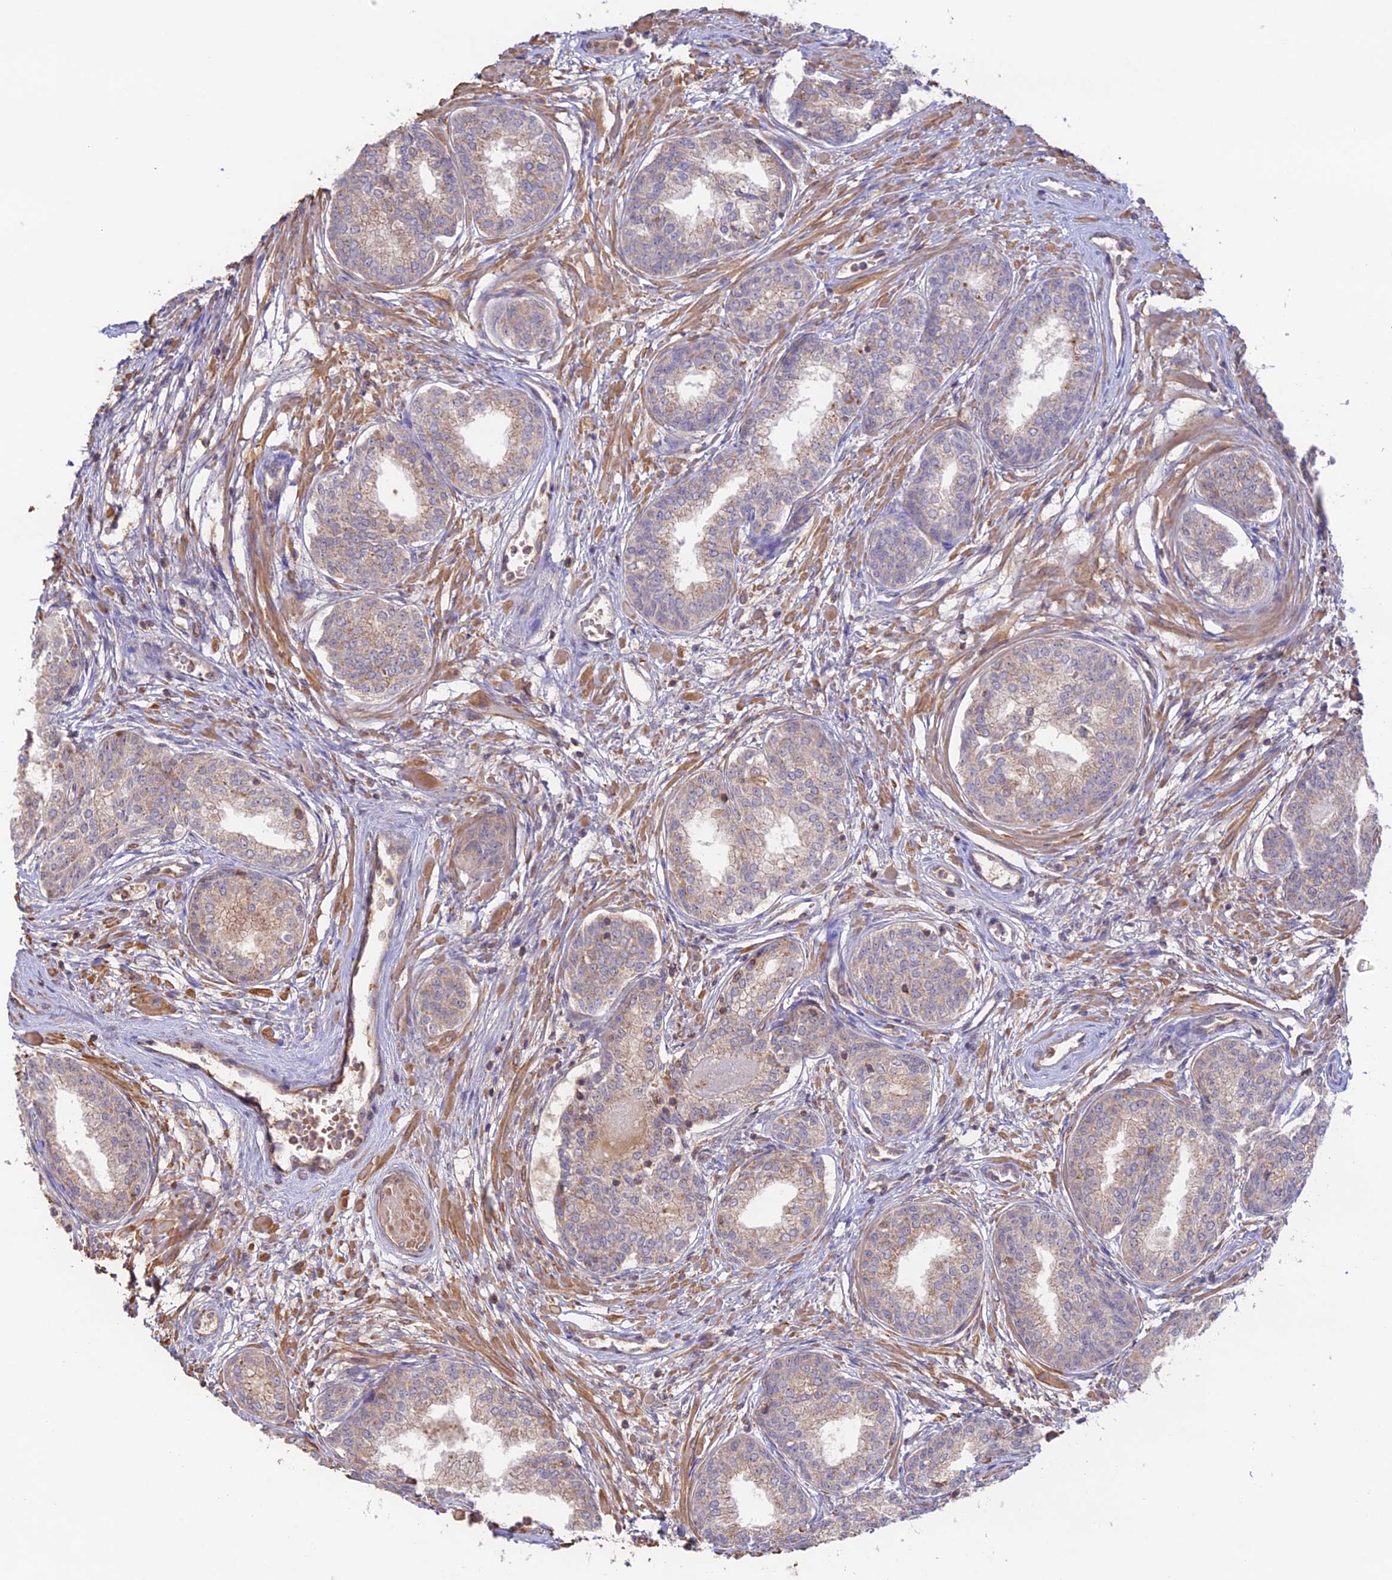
{"staining": {"intensity": "weak", "quantity": ">75%", "location": "cytoplasmic/membranous"}, "tissue": "prostate cancer", "cell_type": "Tumor cells", "image_type": "cancer", "snomed": [{"axis": "morphology", "description": "Adenocarcinoma, High grade"}, {"axis": "topography", "description": "Prostate"}], "caption": "Tumor cells demonstrate low levels of weak cytoplasmic/membranous positivity in about >75% of cells in human prostate cancer. (DAB (3,3'-diaminobenzidine) = brown stain, brightfield microscopy at high magnification).", "gene": "CLCF1", "patient": {"sex": "male", "age": 67}}